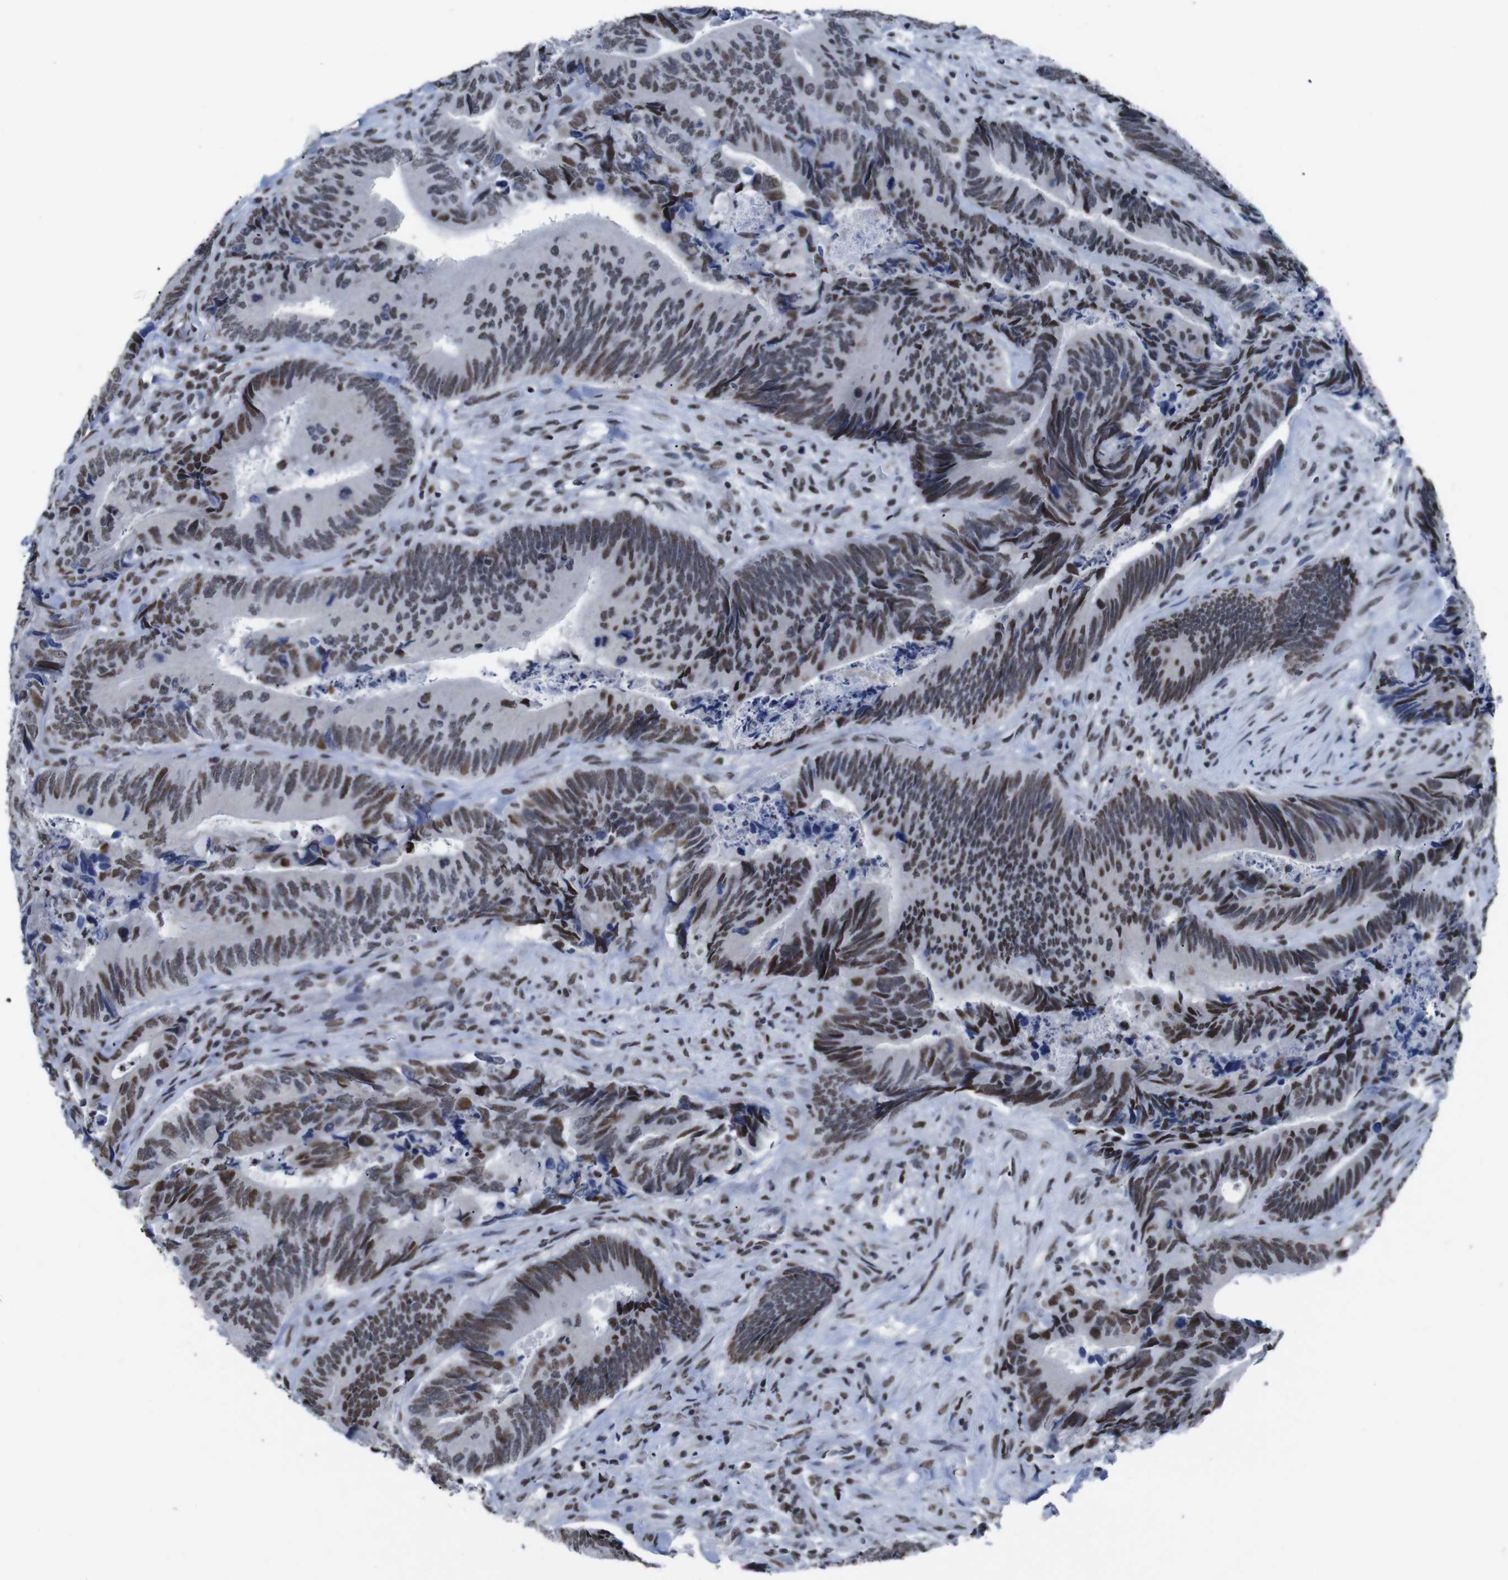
{"staining": {"intensity": "moderate", "quantity": ">75%", "location": "nuclear"}, "tissue": "colorectal cancer", "cell_type": "Tumor cells", "image_type": "cancer", "snomed": [{"axis": "morphology", "description": "Normal tissue, NOS"}, {"axis": "morphology", "description": "Adenocarcinoma, NOS"}, {"axis": "topography", "description": "Colon"}], "caption": "Human adenocarcinoma (colorectal) stained with a brown dye displays moderate nuclear positive staining in about >75% of tumor cells.", "gene": "PIP4P2", "patient": {"sex": "male", "age": 56}}